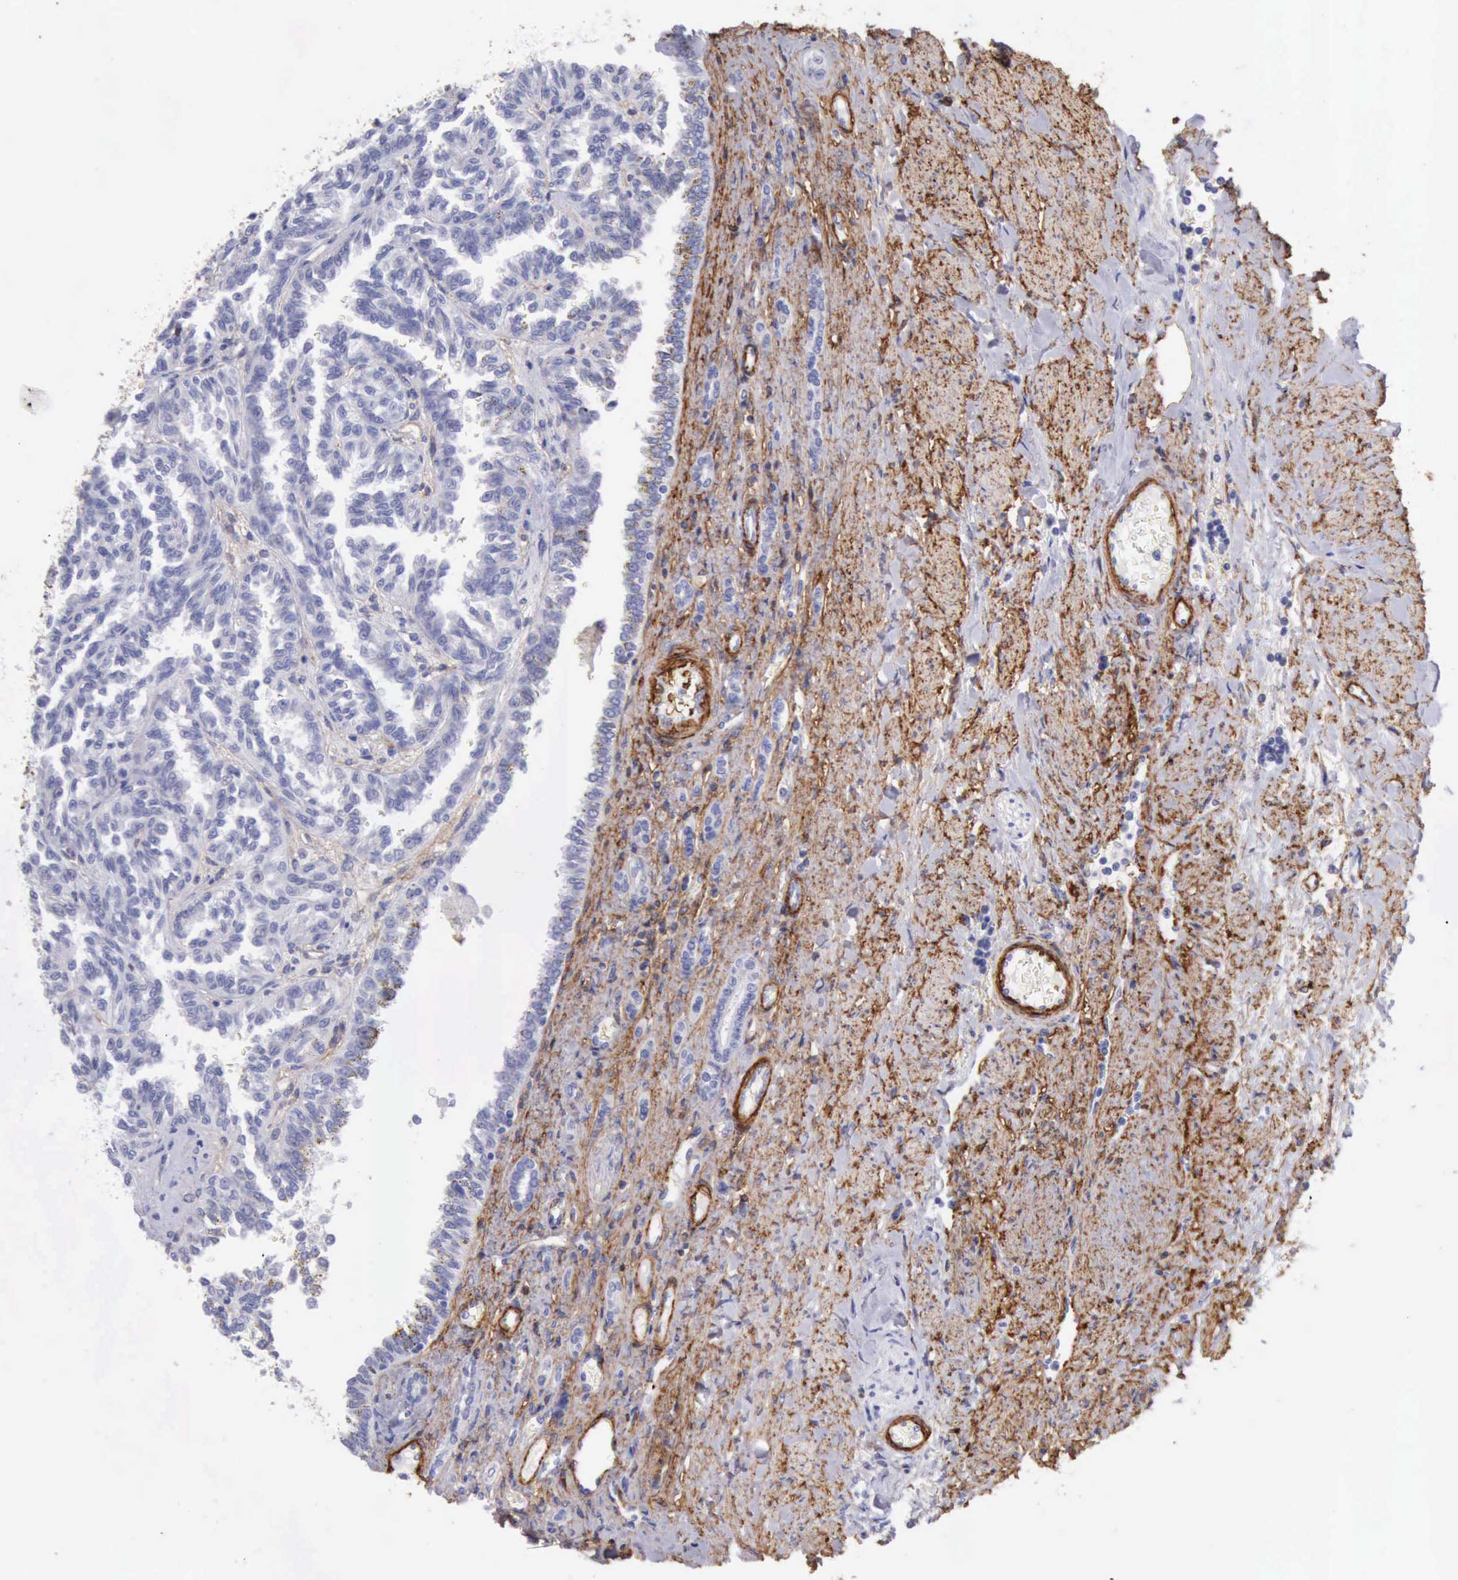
{"staining": {"intensity": "negative", "quantity": "none", "location": "none"}, "tissue": "renal cancer", "cell_type": "Tumor cells", "image_type": "cancer", "snomed": [{"axis": "morphology", "description": "Inflammation, NOS"}, {"axis": "morphology", "description": "Adenocarcinoma, NOS"}, {"axis": "topography", "description": "Kidney"}], "caption": "This is an immunohistochemistry photomicrograph of human renal cancer. There is no expression in tumor cells.", "gene": "AOC3", "patient": {"sex": "male", "age": 68}}